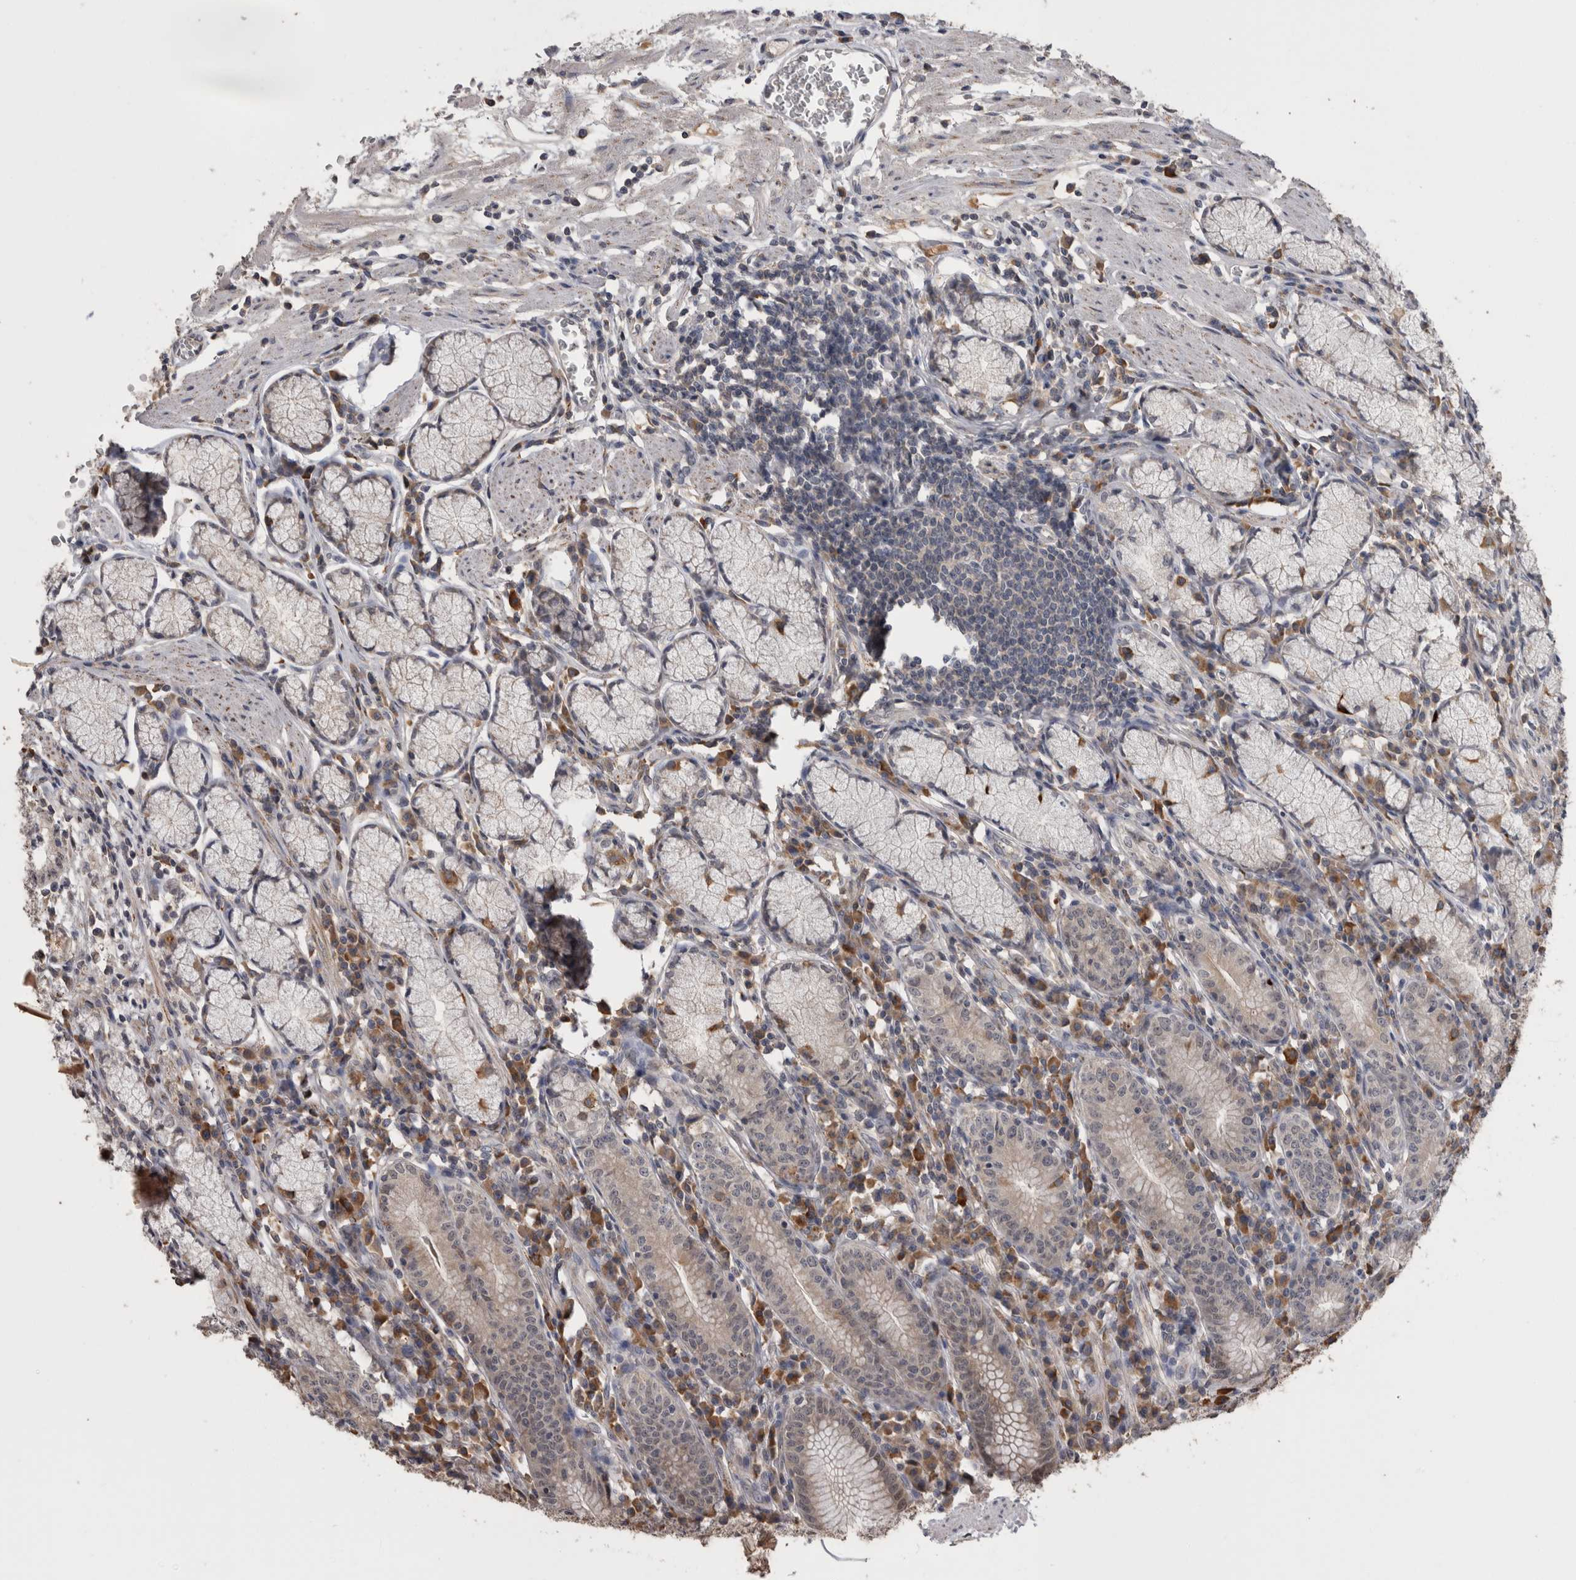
{"staining": {"intensity": "moderate", "quantity": "25%-75%", "location": "cytoplasmic/membranous,nuclear"}, "tissue": "stomach", "cell_type": "Glandular cells", "image_type": "normal", "snomed": [{"axis": "morphology", "description": "Normal tissue, NOS"}, {"axis": "topography", "description": "Stomach"}], "caption": "Stomach stained for a protein (brown) demonstrates moderate cytoplasmic/membranous,nuclear positive positivity in about 25%-75% of glandular cells.", "gene": "ANXA13", "patient": {"sex": "male", "age": 55}}